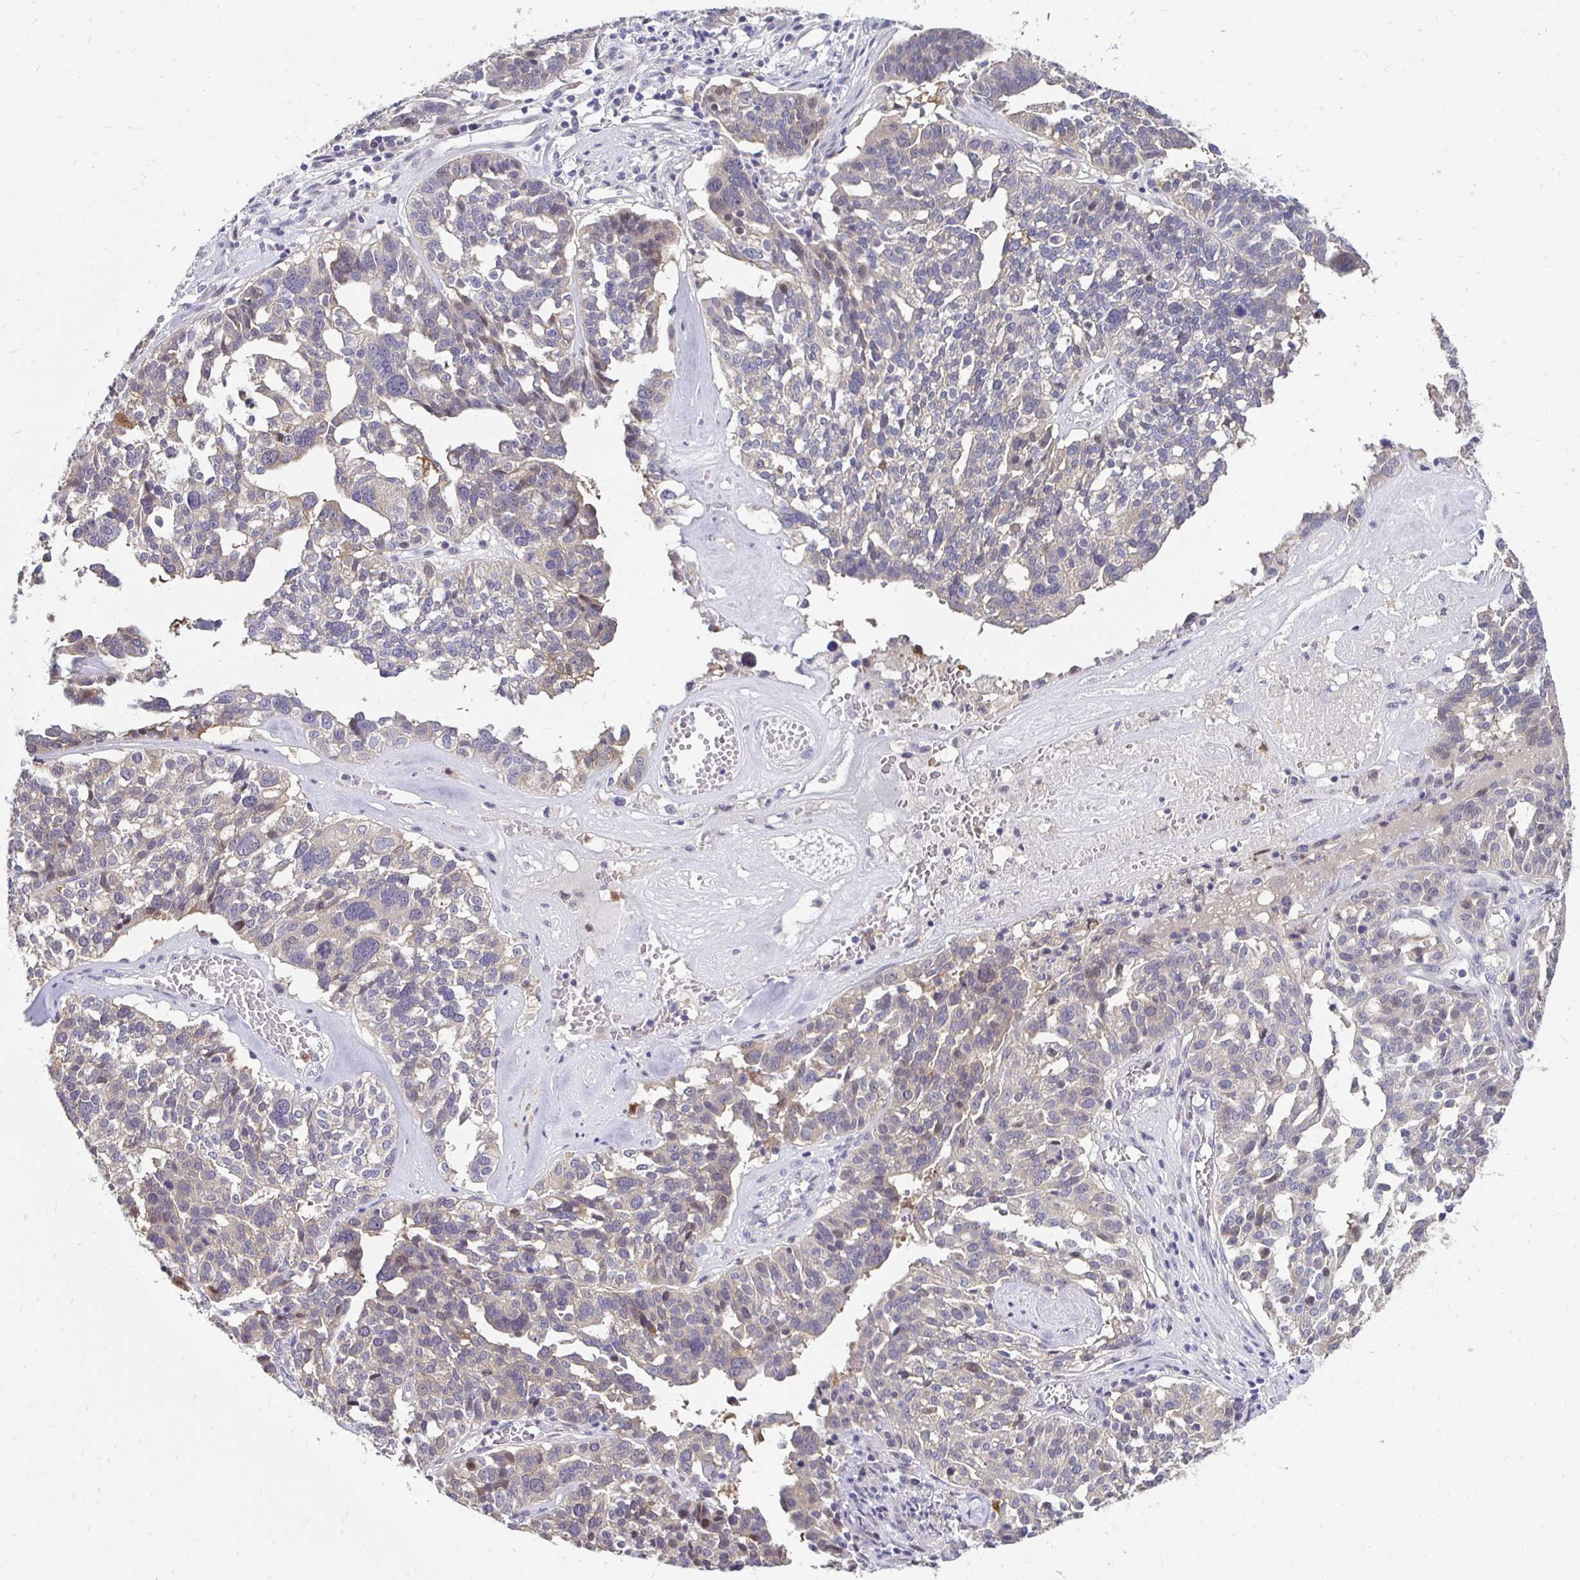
{"staining": {"intensity": "negative", "quantity": "none", "location": "none"}, "tissue": "ovarian cancer", "cell_type": "Tumor cells", "image_type": "cancer", "snomed": [{"axis": "morphology", "description": "Cystadenocarcinoma, serous, NOS"}, {"axis": "topography", "description": "Ovary"}], "caption": "IHC of ovarian cancer (serous cystadenocarcinoma) reveals no staining in tumor cells. (DAB immunohistochemistry (IHC), high magnification).", "gene": "PADI2", "patient": {"sex": "female", "age": 59}}